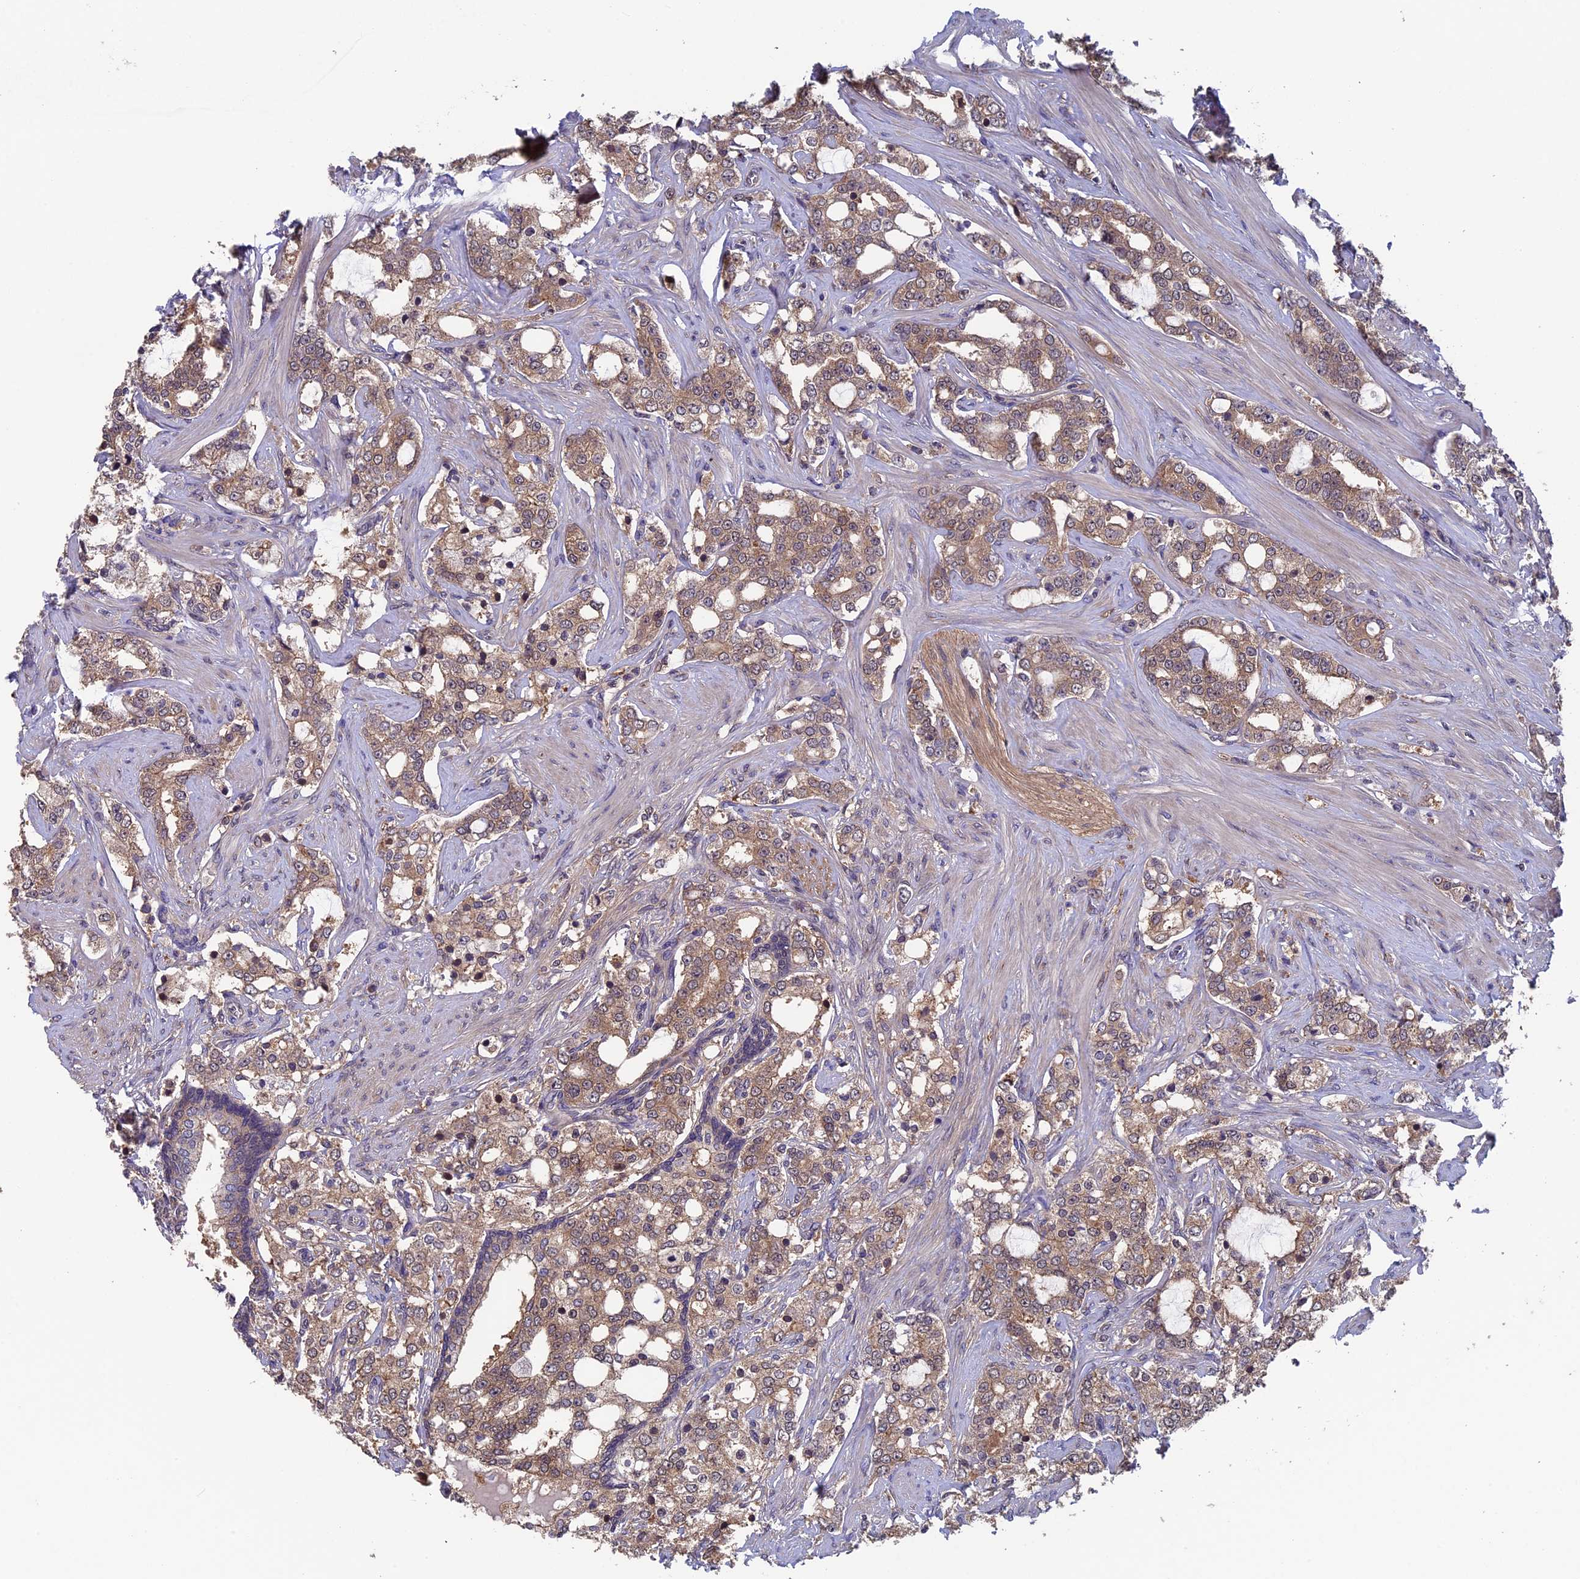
{"staining": {"intensity": "moderate", "quantity": ">75%", "location": "cytoplasmic/membranous"}, "tissue": "prostate cancer", "cell_type": "Tumor cells", "image_type": "cancer", "snomed": [{"axis": "morphology", "description": "Adenocarcinoma, High grade"}, {"axis": "topography", "description": "Prostate"}], "caption": "Adenocarcinoma (high-grade) (prostate) stained with a protein marker reveals moderate staining in tumor cells.", "gene": "LCMT1", "patient": {"sex": "male", "age": 64}}